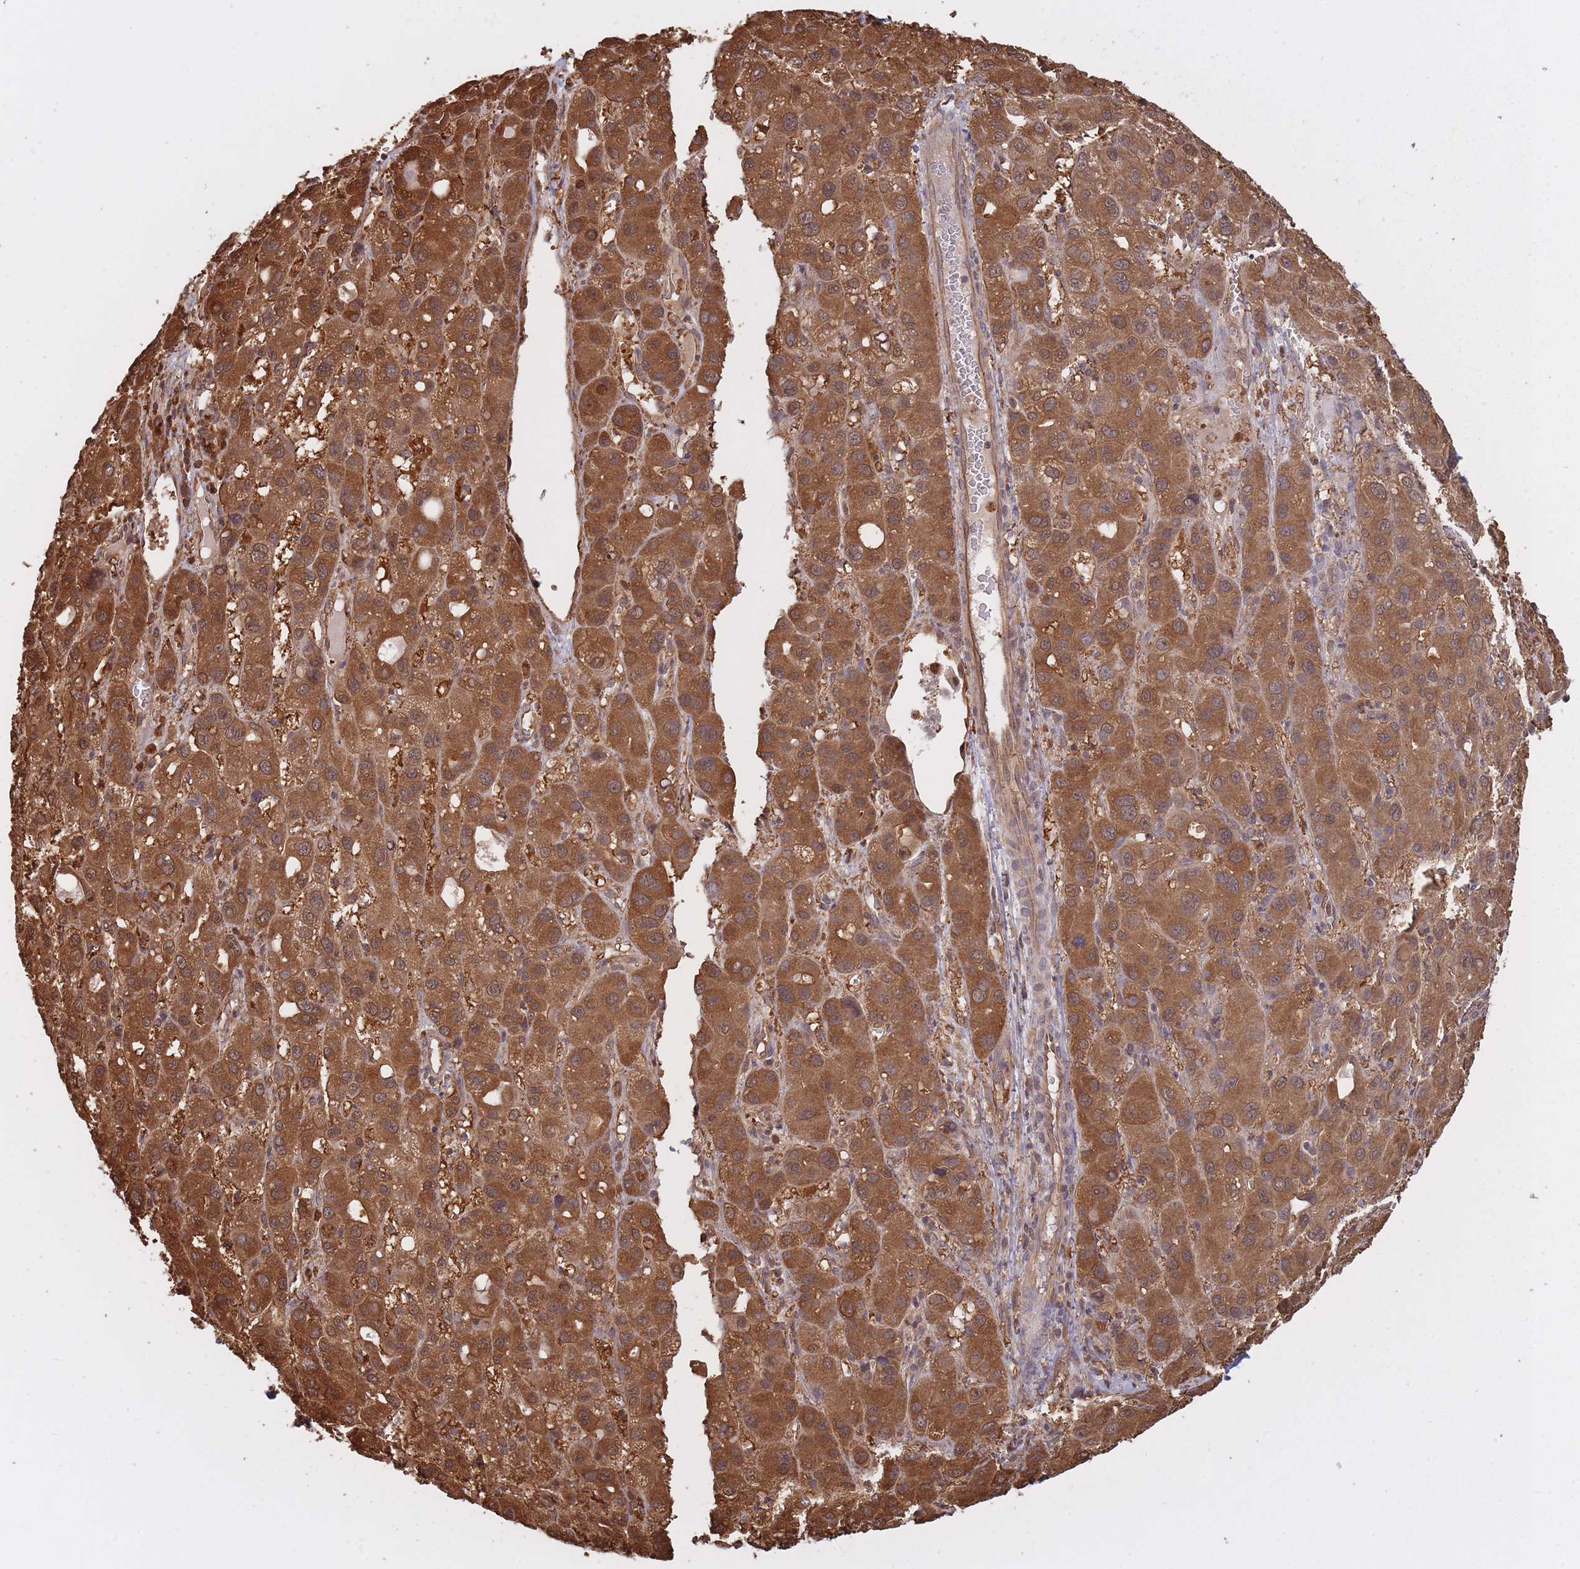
{"staining": {"intensity": "strong", "quantity": ">75%", "location": "cytoplasmic/membranous"}, "tissue": "liver cancer", "cell_type": "Tumor cells", "image_type": "cancer", "snomed": [{"axis": "morphology", "description": "Carcinoma, Hepatocellular, NOS"}, {"axis": "topography", "description": "Liver"}], "caption": "Liver cancer tissue shows strong cytoplasmic/membranous expression in about >75% of tumor cells", "gene": "ARL13B", "patient": {"sex": "male", "age": 55}}